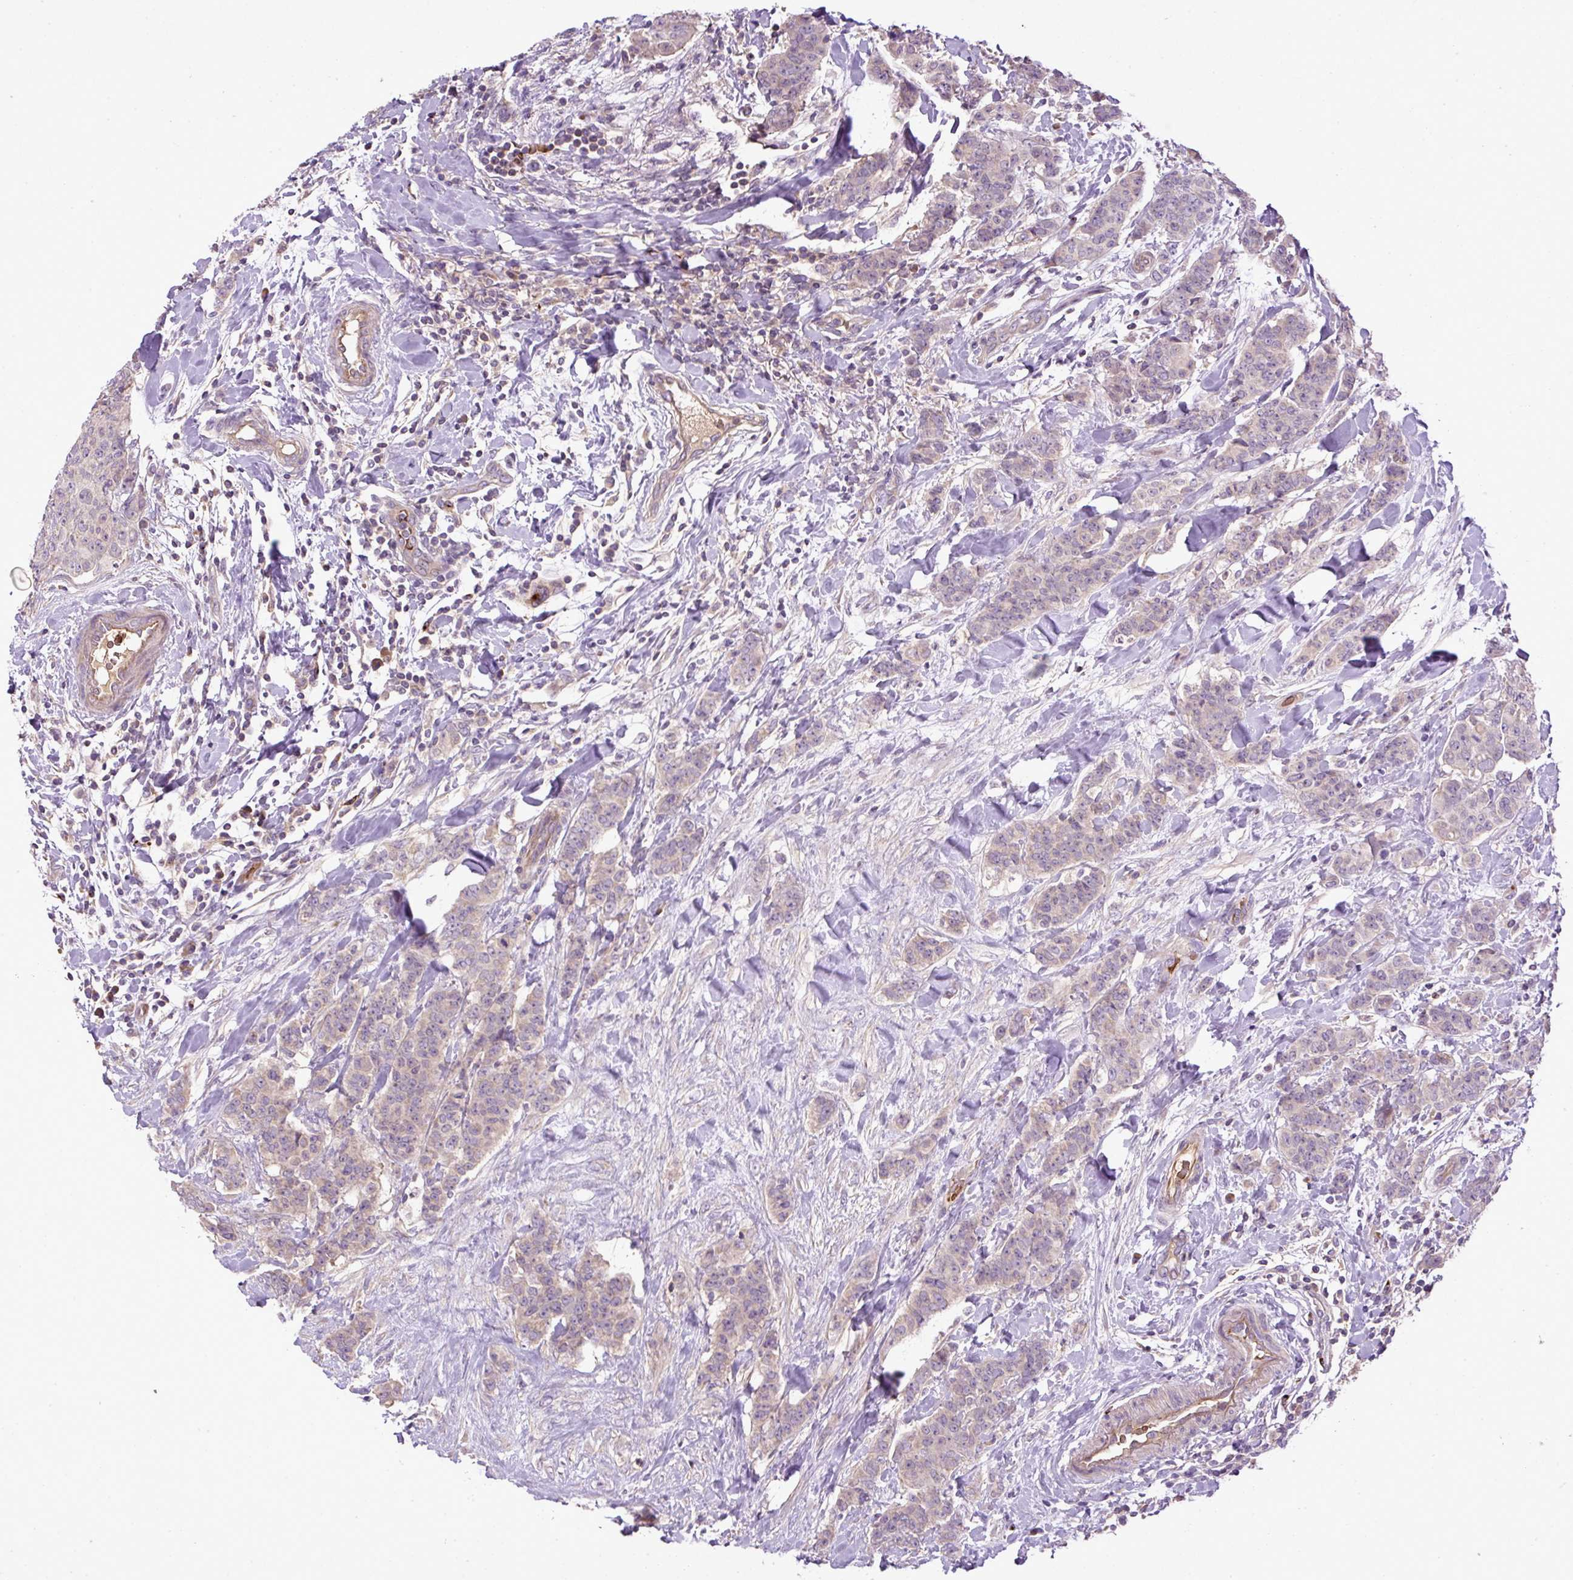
{"staining": {"intensity": "weak", "quantity": "<25%", "location": "cytoplasmic/membranous"}, "tissue": "breast cancer", "cell_type": "Tumor cells", "image_type": "cancer", "snomed": [{"axis": "morphology", "description": "Duct carcinoma"}, {"axis": "topography", "description": "Breast"}], "caption": "IHC of human intraductal carcinoma (breast) reveals no positivity in tumor cells. Brightfield microscopy of immunohistochemistry (IHC) stained with DAB (3,3'-diaminobenzidine) (brown) and hematoxylin (blue), captured at high magnification.", "gene": "CXCL13", "patient": {"sex": "female", "age": 40}}